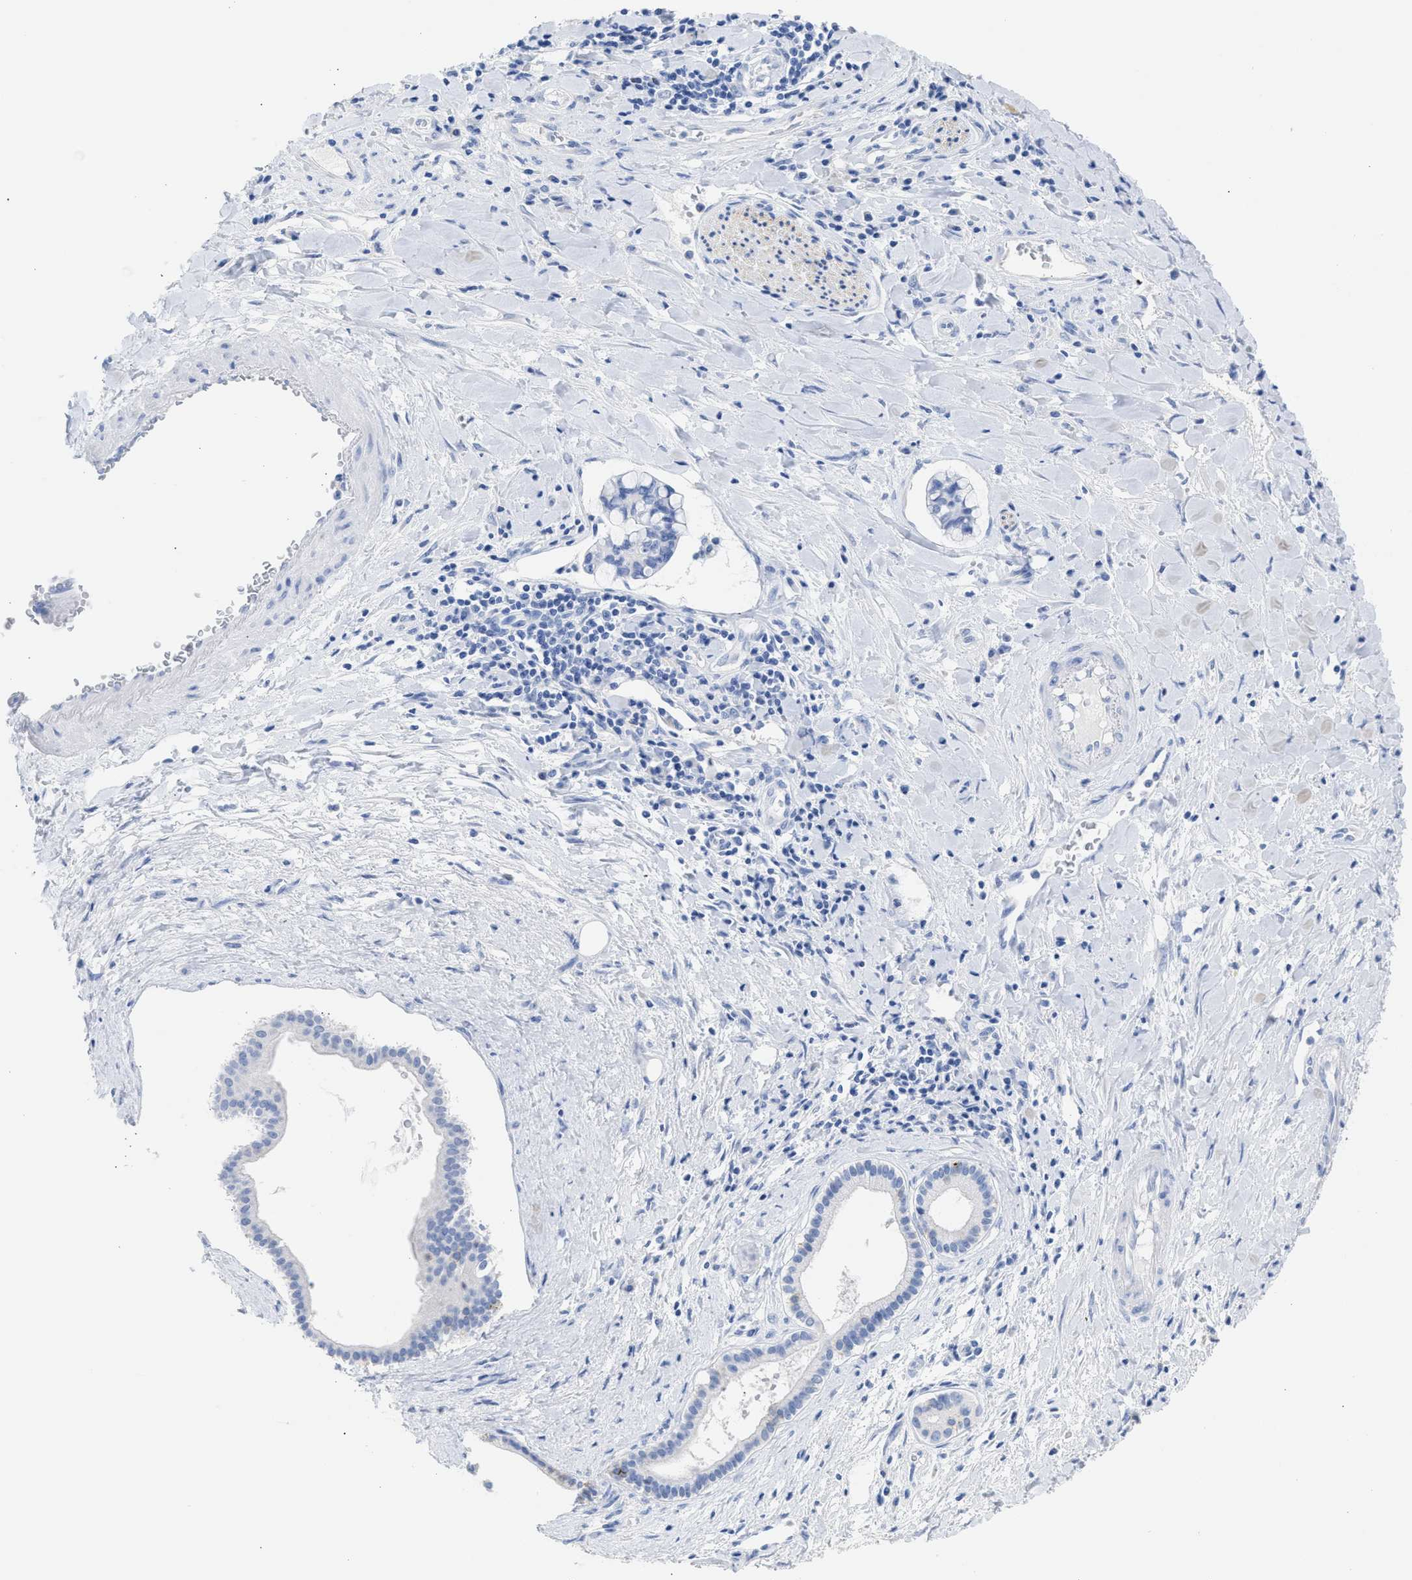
{"staining": {"intensity": "negative", "quantity": "none", "location": "none"}, "tissue": "liver cancer", "cell_type": "Tumor cells", "image_type": "cancer", "snomed": [{"axis": "morphology", "description": "Cholangiocarcinoma"}, {"axis": "topography", "description": "Liver"}], "caption": "Immunohistochemistry of cholangiocarcinoma (liver) demonstrates no staining in tumor cells.", "gene": "NCAM1", "patient": {"sex": "female", "age": 65}}